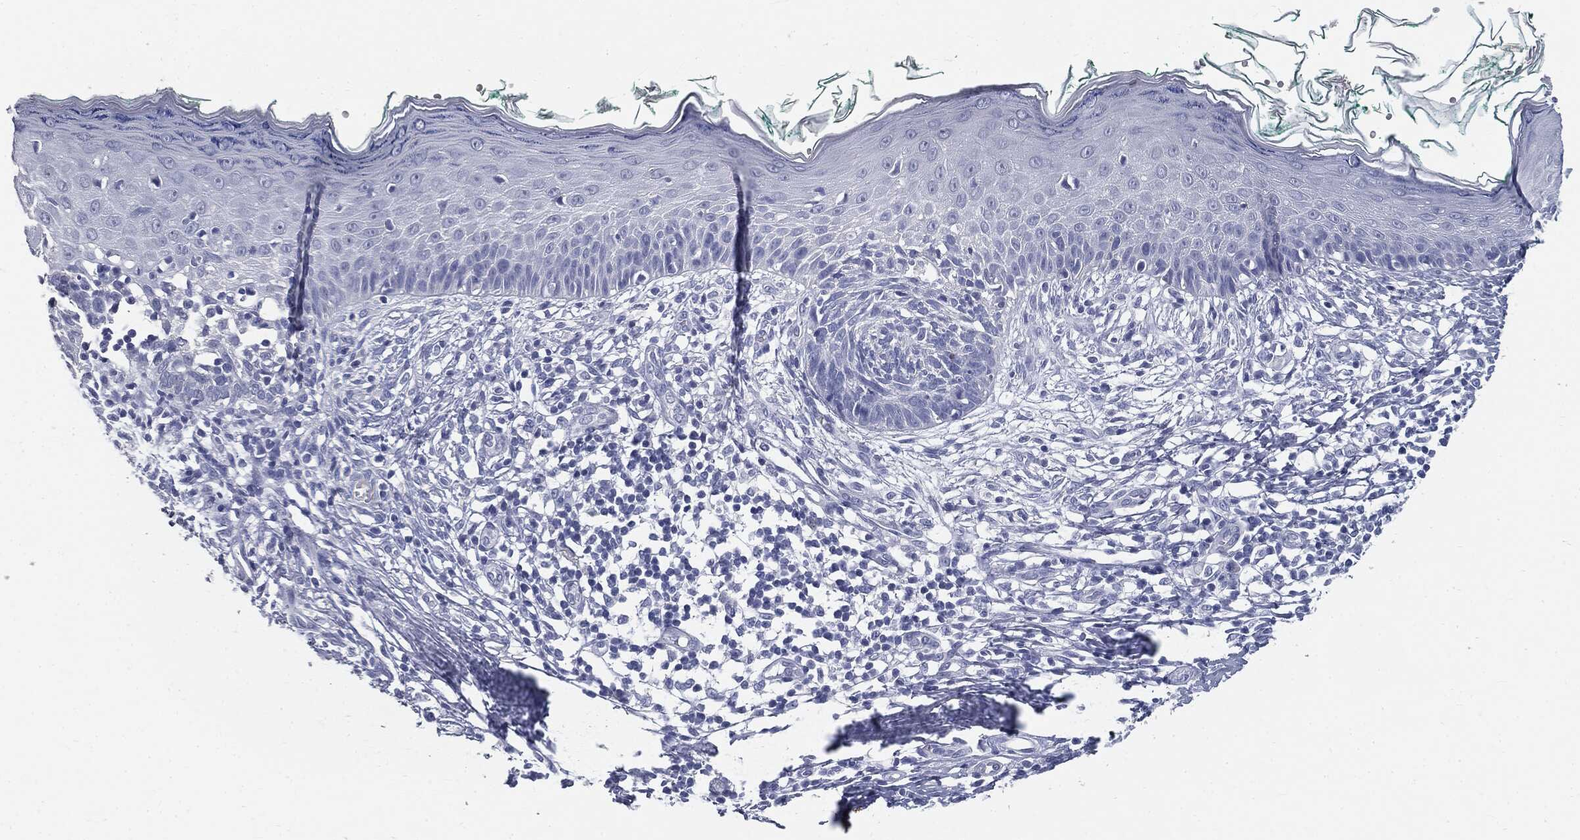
{"staining": {"intensity": "negative", "quantity": "none", "location": "none"}, "tissue": "skin", "cell_type": "Fibroblasts", "image_type": "normal", "snomed": [{"axis": "morphology", "description": "Normal tissue, NOS"}, {"axis": "morphology", "description": "Basal cell carcinoma"}, {"axis": "topography", "description": "Skin"}], "caption": "DAB immunohistochemical staining of normal skin shows no significant expression in fibroblasts.", "gene": "CUZD1", "patient": {"sex": "male", "age": 33}}